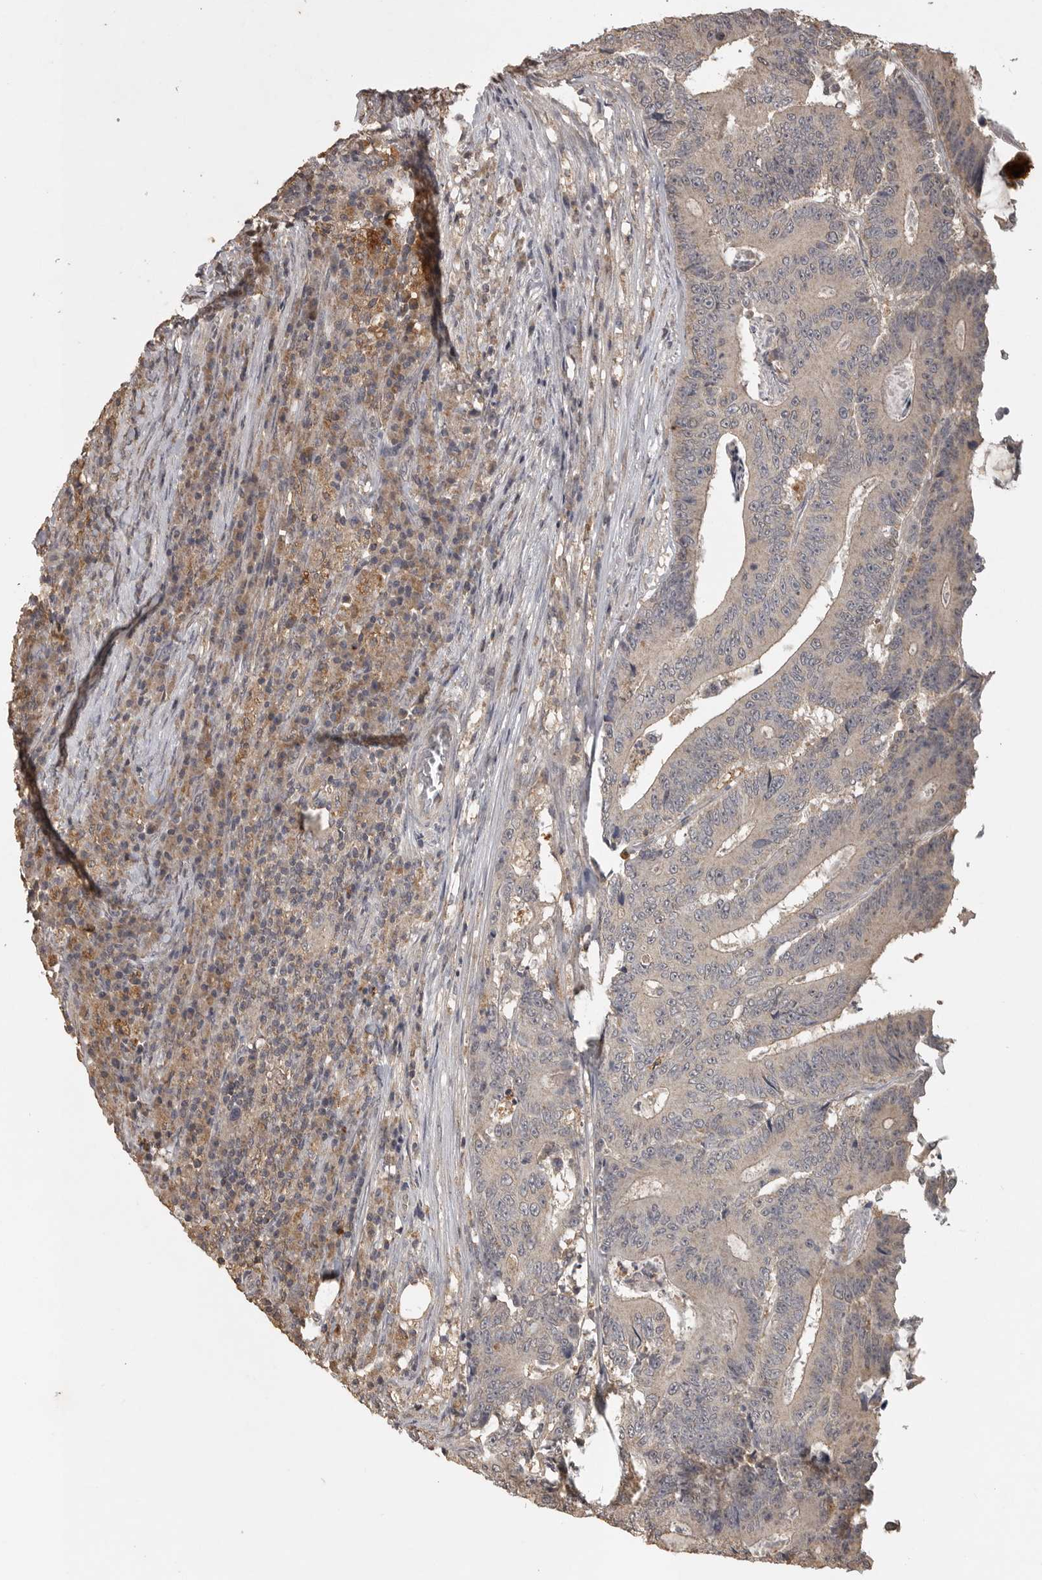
{"staining": {"intensity": "weak", "quantity": "25%-75%", "location": "cytoplasmic/membranous"}, "tissue": "colorectal cancer", "cell_type": "Tumor cells", "image_type": "cancer", "snomed": [{"axis": "morphology", "description": "Adenocarcinoma, NOS"}, {"axis": "topography", "description": "Colon"}], "caption": "Adenocarcinoma (colorectal) was stained to show a protein in brown. There is low levels of weak cytoplasmic/membranous expression in about 25%-75% of tumor cells.", "gene": "ADAMTS4", "patient": {"sex": "male", "age": 83}}